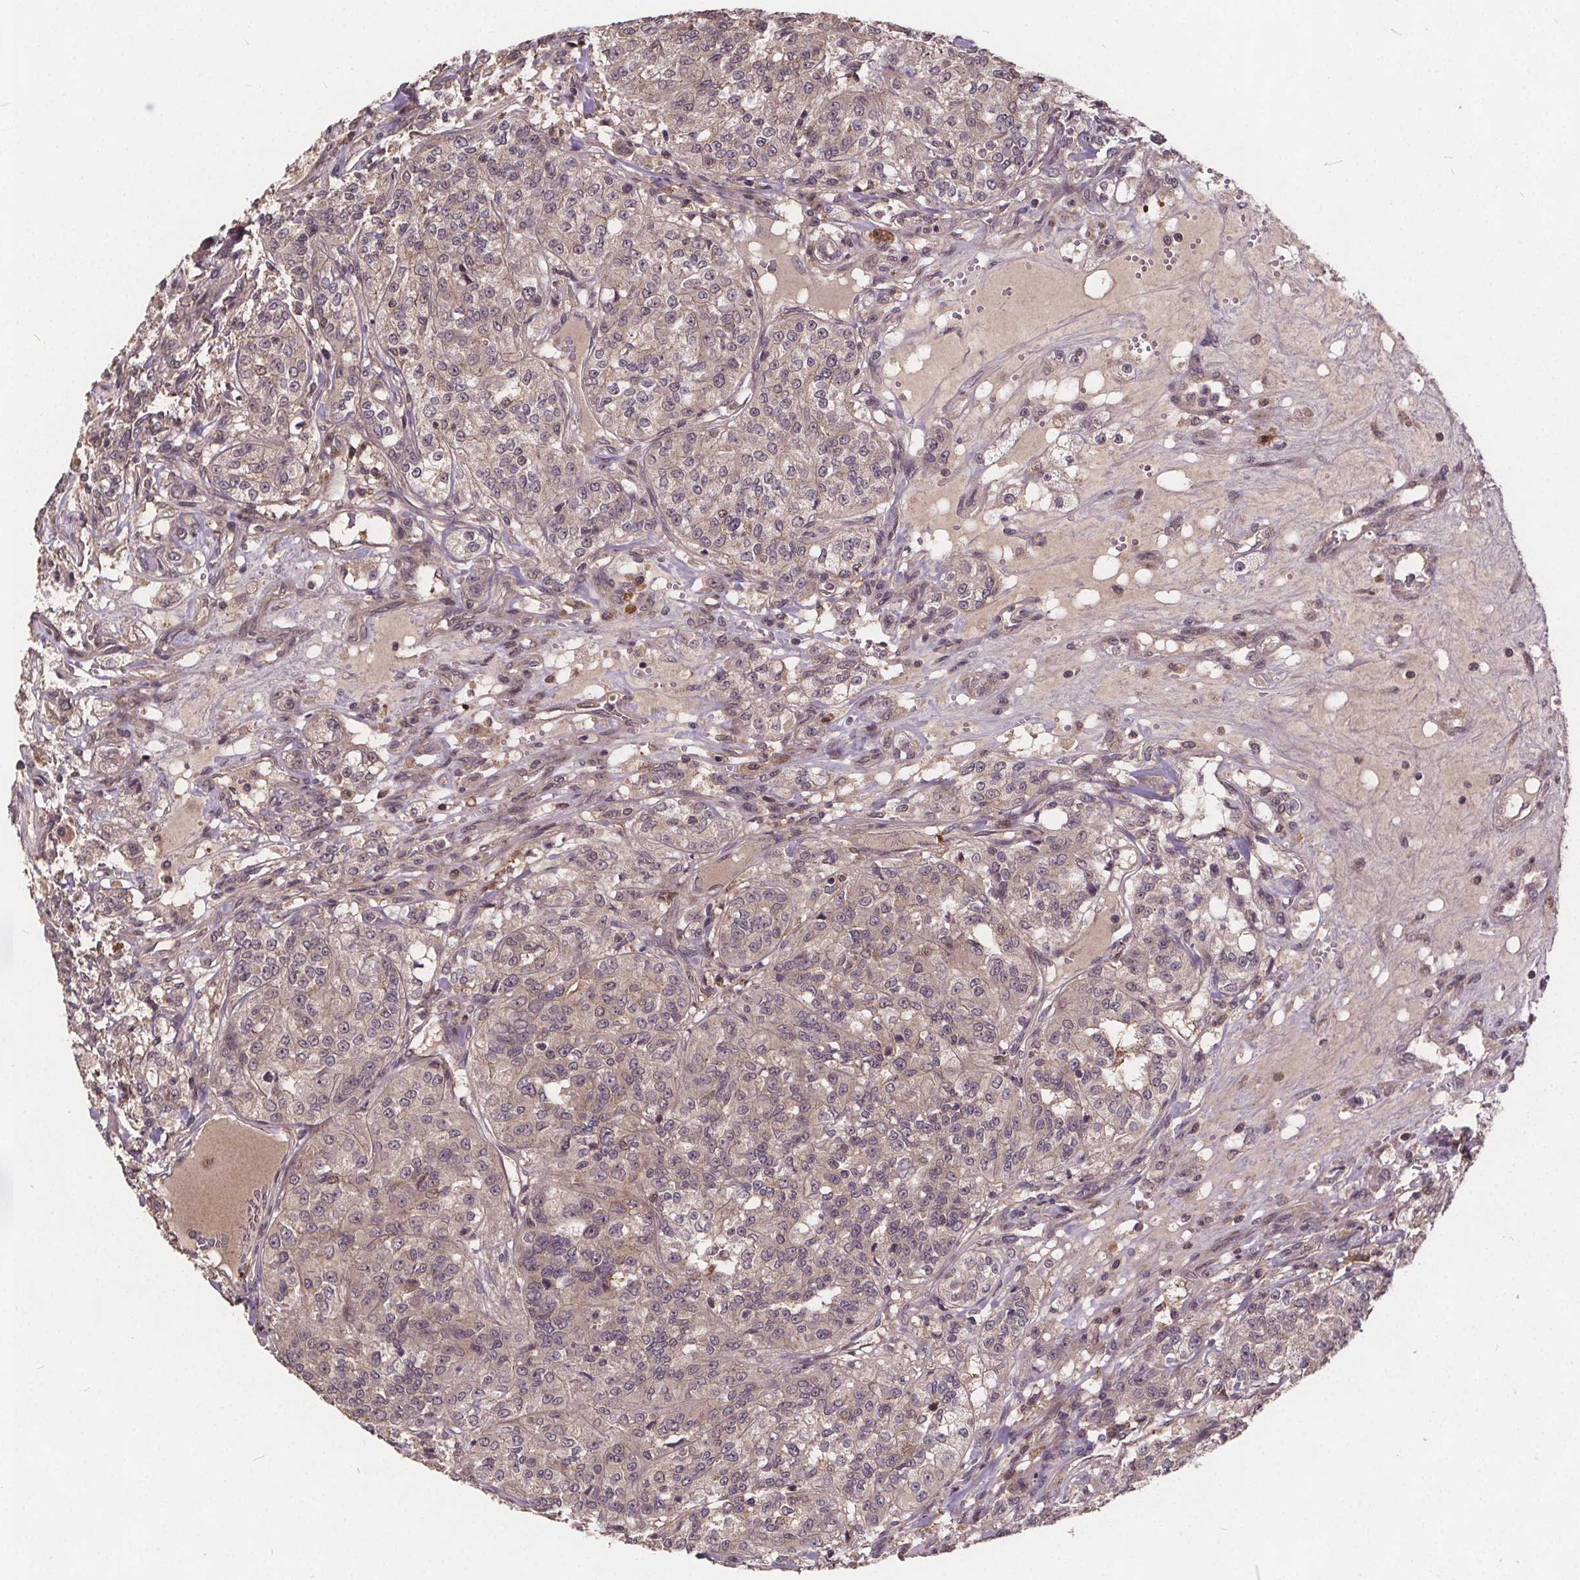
{"staining": {"intensity": "weak", "quantity": "25%-75%", "location": "cytoplasmic/membranous"}, "tissue": "renal cancer", "cell_type": "Tumor cells", "image_type": "cancer", "snomed": [{"axis": "morphology", "description": "Adenocarcinoma, NOS"}, {"axis": "topography", "description": "Kidney"}], "caption": "A low amount of weak cytoplasmic/membranous staining is identified in about 25%-75% of tumor cells in renal cancer (adenocarcinoma) tissue.", "gene": "USP9X", "patient": {"sex": "female", "age": 63}}